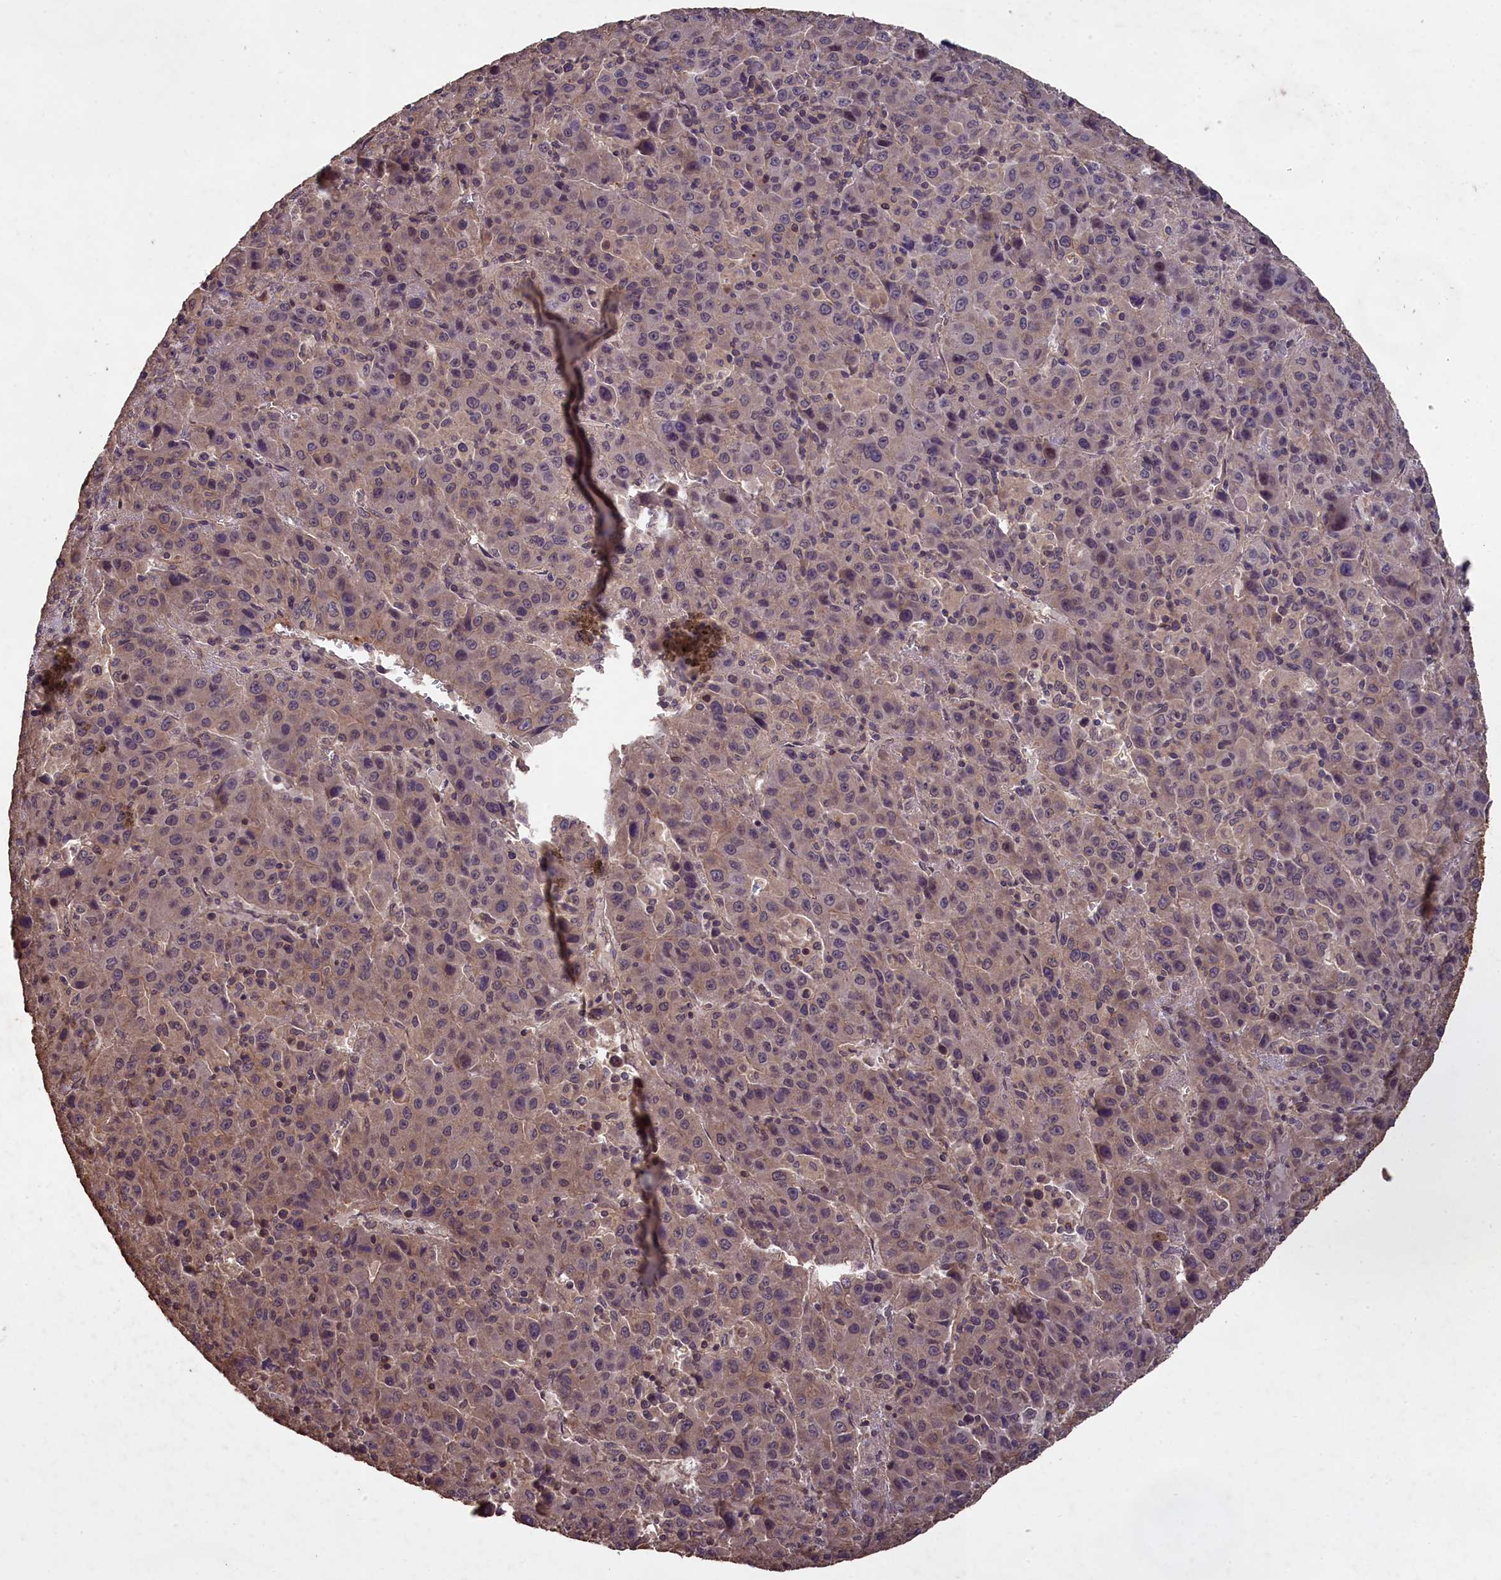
{"staining": {"intensity": "weak", "quantity": "<25%", "location": "cytoplasmic/membranous"}, "tissue": "liver cancer", "cell_type": "Tumor cells", "image_type": "cancer", "snomed": [{"axis": "morphology", "description": "Carcinoma, Hepatocellular, NOS"}, {"axis": "topography", "description": "Liver"}], "caption": "DAB immunohistochemical staining of liver hepatocellular carcinoma demonstrates no significant staining in tumor cells.", "gene": "CHD9", "patient": {"sex": "female", "age": 53}}